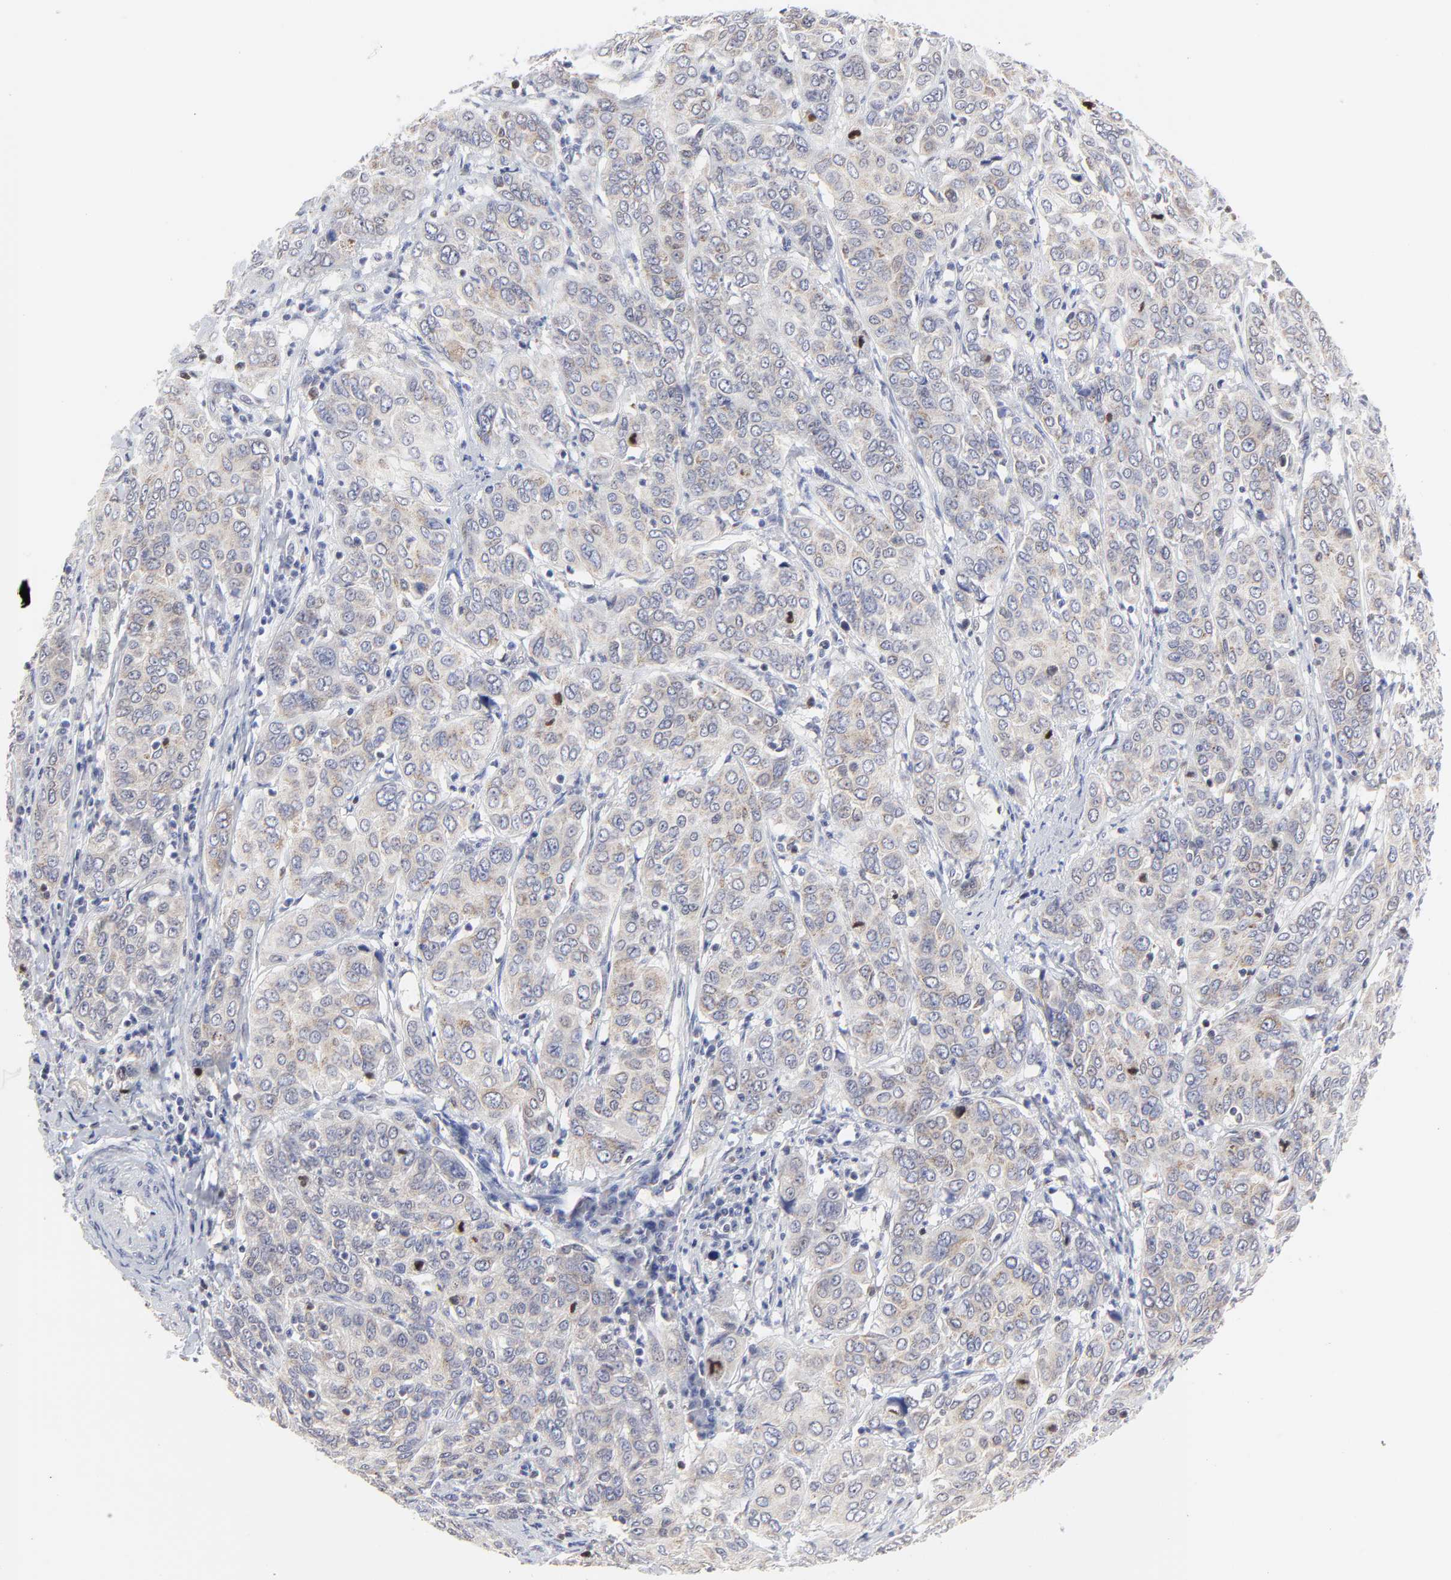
{"staining": {"intensity": "weak", "quantity": "<25%", "location": "cytoplasmic/membranous"}, "tissue": "cervical cancer", "cell_type": "Tumor cells", "image_type": "cancer", "snomed": [{"axis": "morphology", "description": "Squamous cell carcinoma, NOS"}, {"axis": "topography", "description": "Cervix"}], "caption": "Photomicrograph shows no significant protein positivity in tumor cells of cervical cancer (squamous cell carcinoma). (DAB (3,3'-diaminobenzidine) immunohistochemistry, high magnification).", "gene": "NCAPH", "patient": {"sex": "female", "age": 38}}